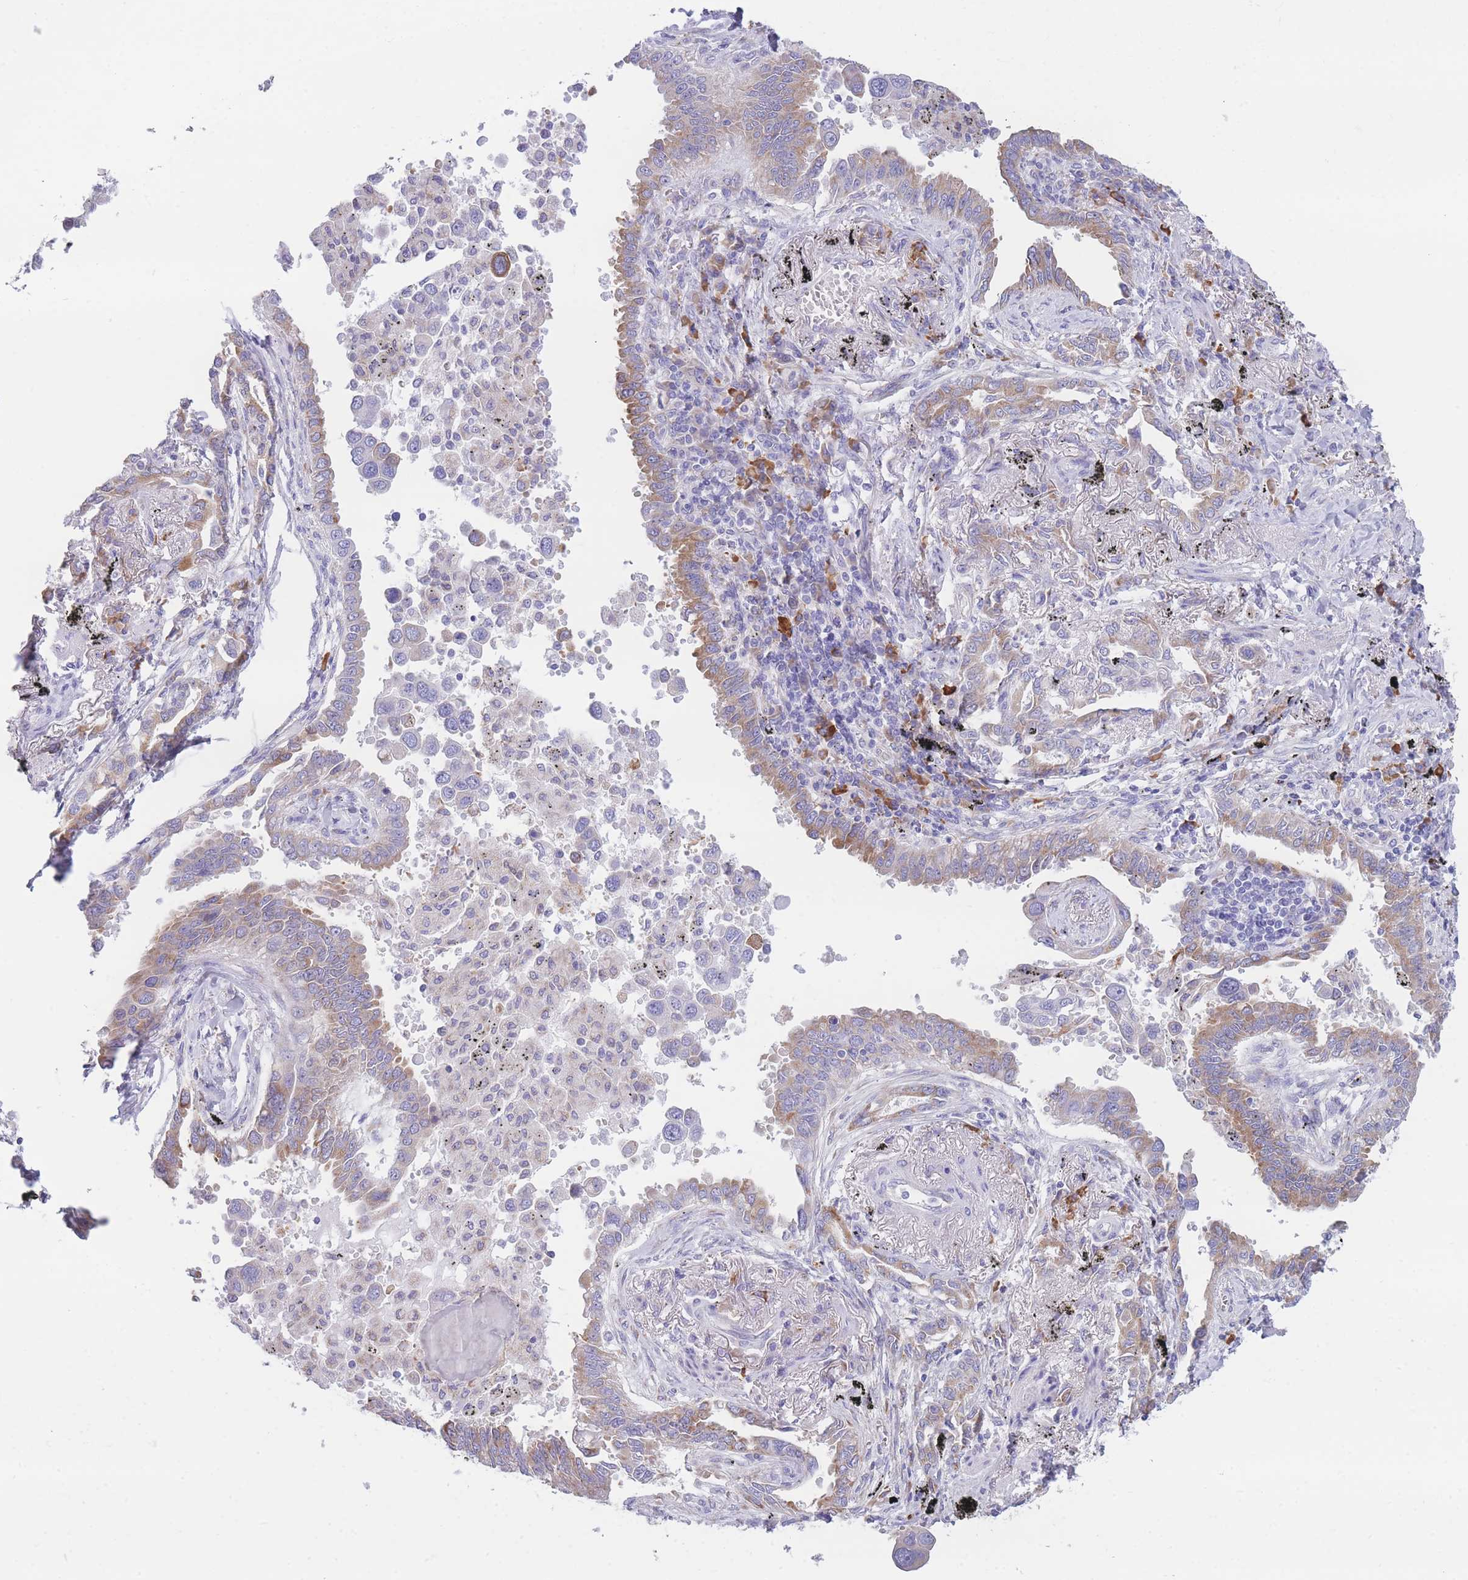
{"staining": {"intensity": "moderate", "quantity": "25%-75%", "location": "cytoplasmic/membranous"}, "tissue": "lung cancer", "cell_type": "Tumor cells", "image_type": "cancer", "snomed": [{"axis": "morphology", "description": "Adenocarcinoma, NOS"}, {"axis": "topography", "description": "Lung"}], "caption": "The micrograph displays staining of adenocarcinoma (lung), revealing moderate cytoplasmic/membranous protein staining (brown color) within tumor cells. The staining was performed using DAB to visualize the protein expression in brown, while the nuclei were stained in blue with hematoxylin (Magnification: 20x).", "gene": "XKR8", "patient": {"sex": "male", "age": 67}}